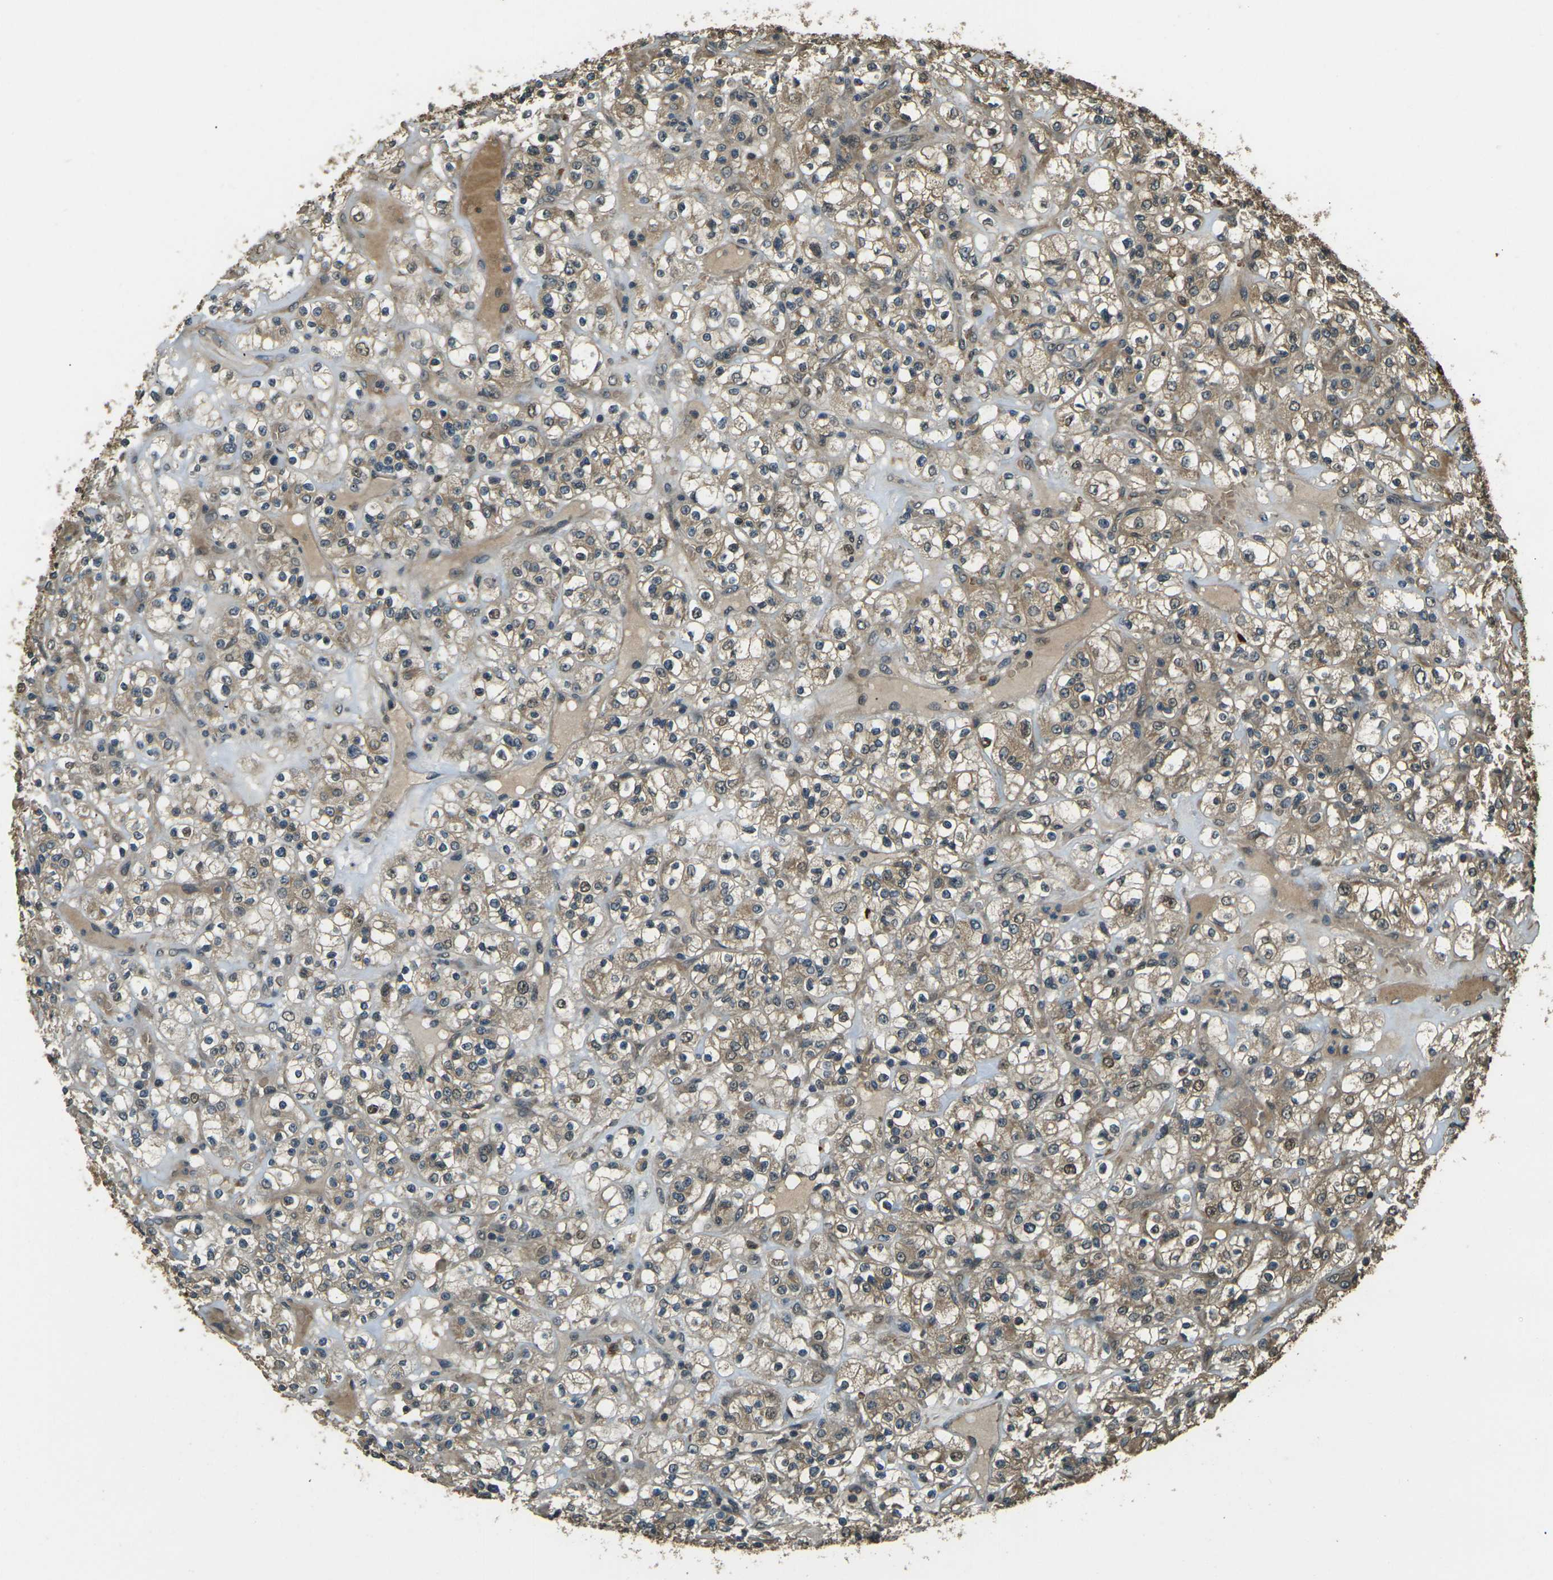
{"staining": {"intensity": "moderate", "quantity": ">75%", "location": "cytoplasmic/membranous"}, "tissue": "renal cancer", "cell_type": "Tumor cells", "image_type": "cancer", "snomed": [{"axis": "morphology", "description": "Normal tissue, NOS"}, {"axis": "morphology", "description": "Adenocarcinoma, NOS"}, {"axis": "topography", "description": "Kidney"}], "caption": "Immunohistochemical staining of human renal cancer shows medium levels of moderate cytoplasmic/membranous protein positivity in approximately >75% of tumor cells.", "gene": "TOR1A", "patient": {"sex": "female", "age": 72}}